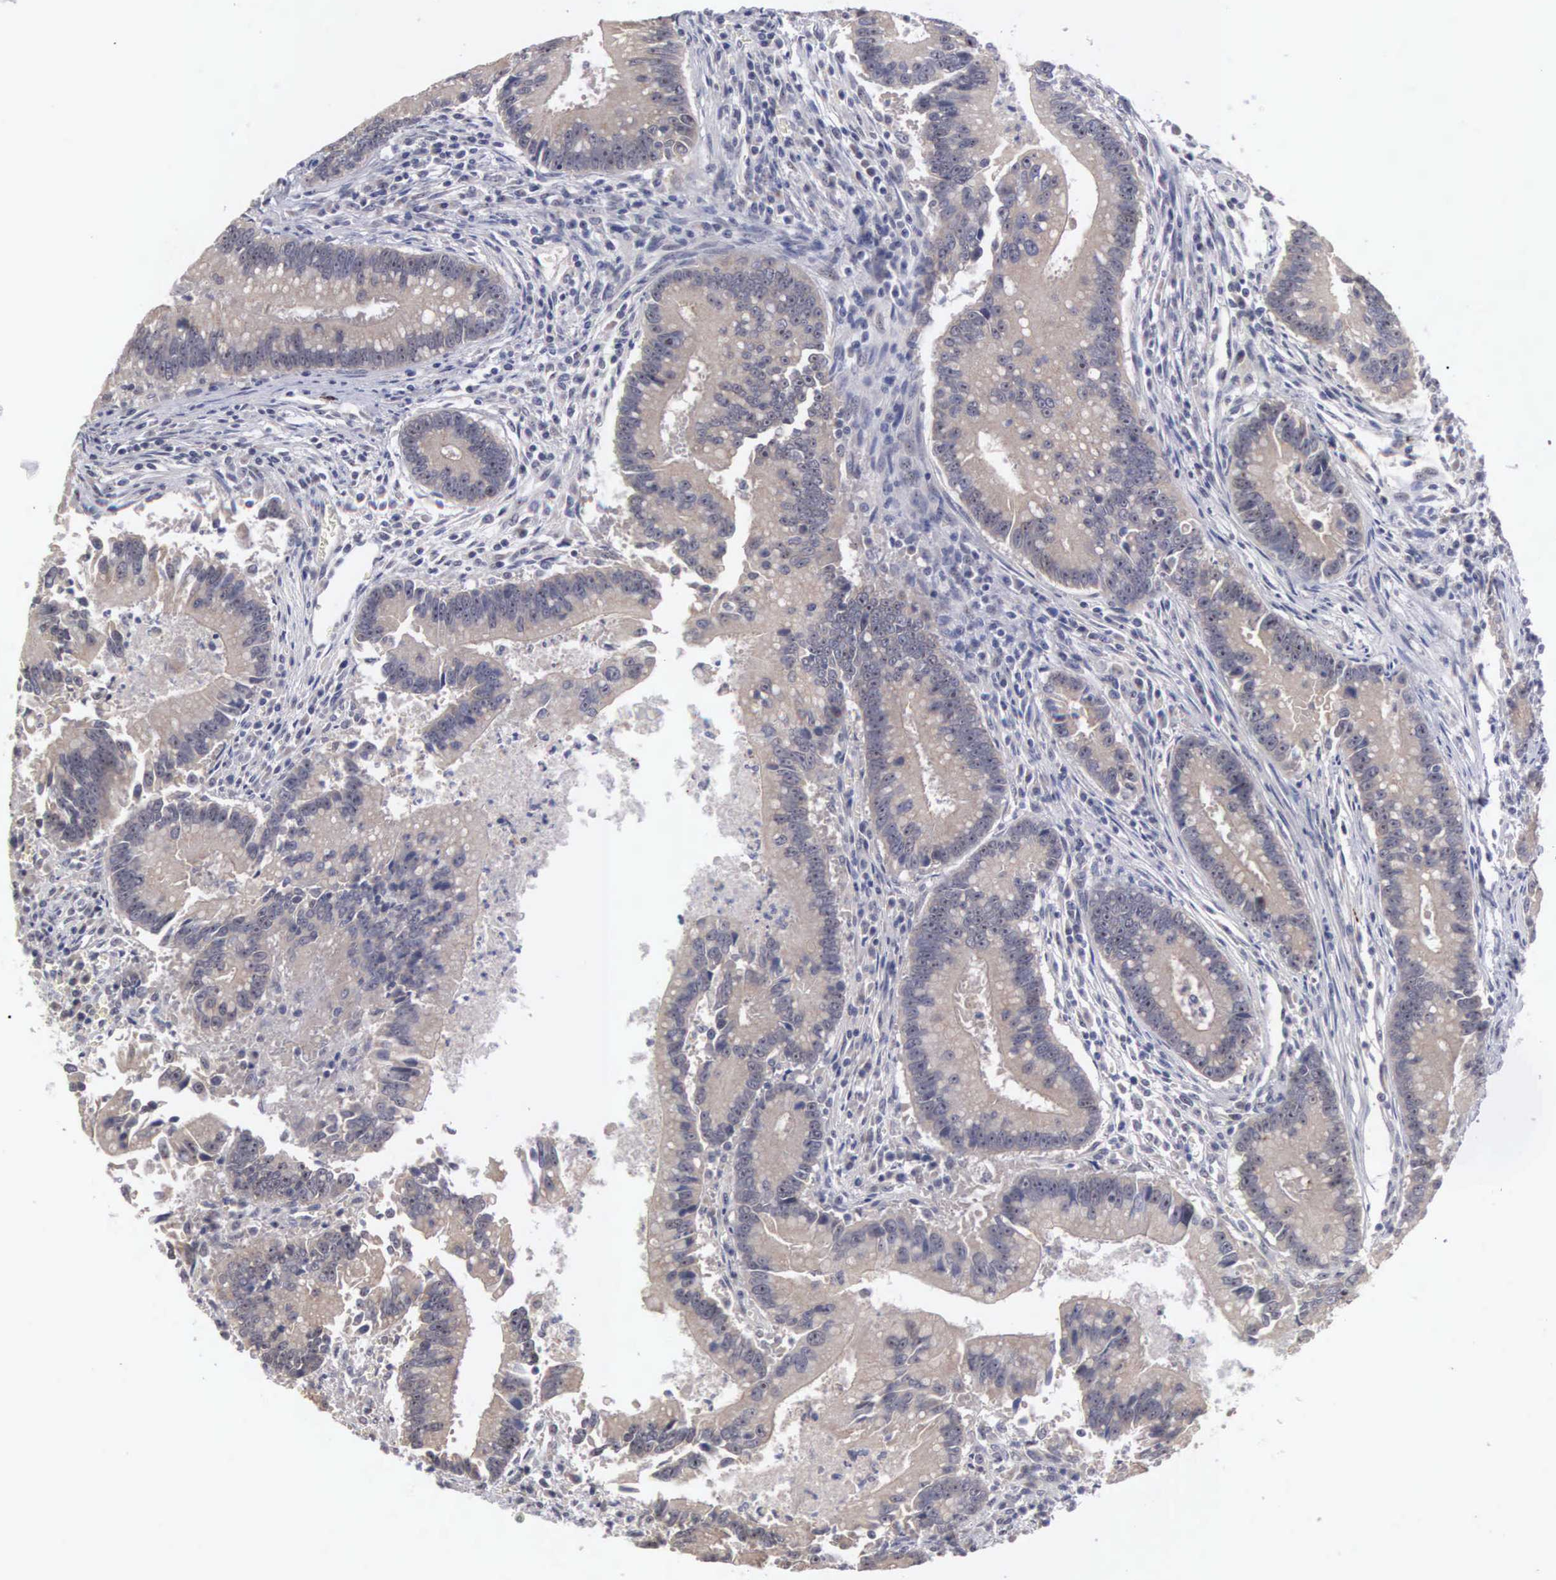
{"staining": {"intensity": "weak", "quantity": ">75%", "location": "cytoplasmic/membranous"}, "tissue": "colorectal cancer", "cell_type": "Tumor cells", "image_type": "cancer", "snomed": [{"axis": "morphology", "description": "Adenocarcinoma, NOS"}, {"axis": "topography", "description": "Rectum"}], "caption": "Colorectal cancer tissue displays weak cytoplasmic/membranous staining in about >75% of tumor cells, visualized by immunohistochemistry.", "gene": "AMN", "patient": {"sex": "female", "age": 81}}